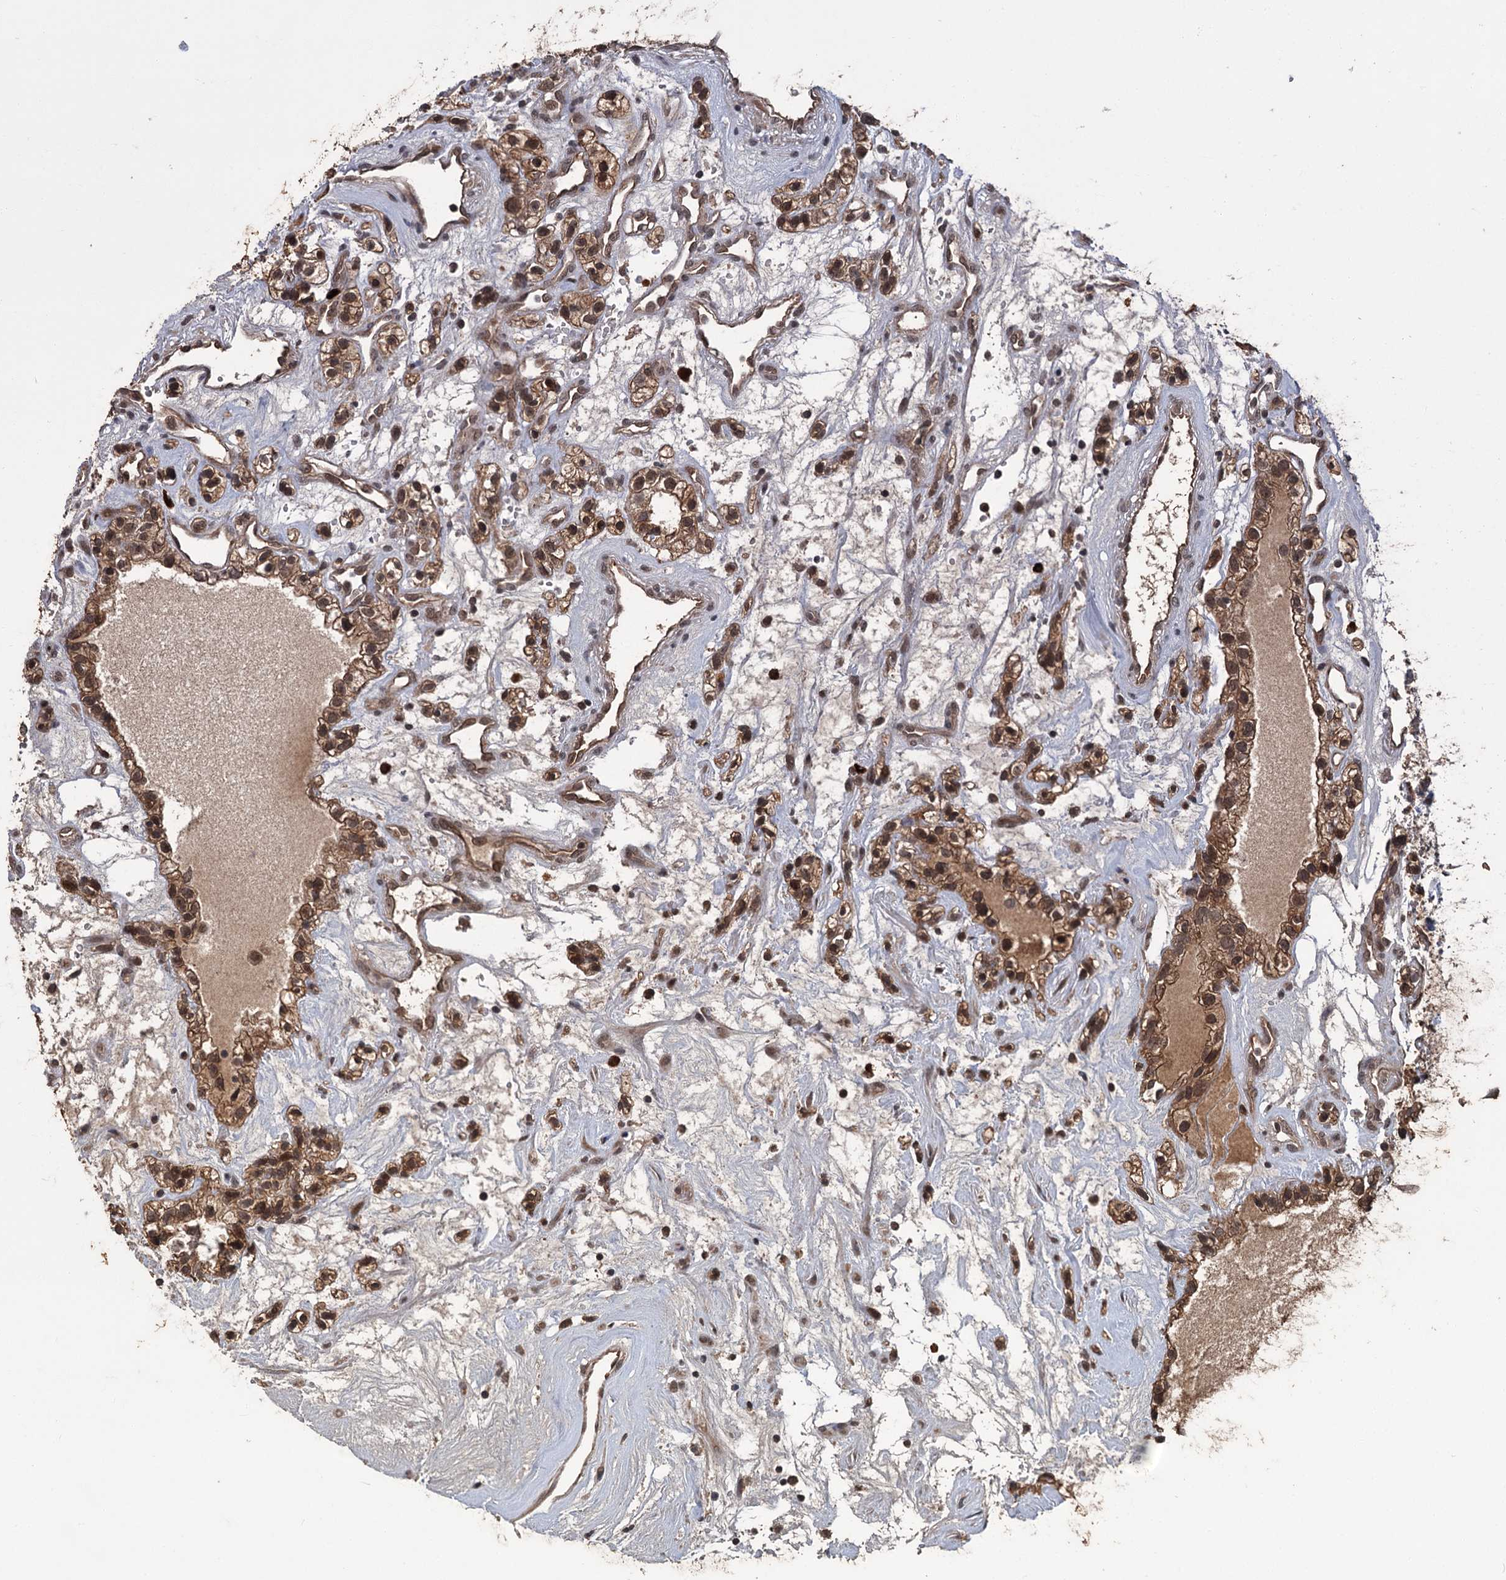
{"staining": {"intensity": "moderate", "quantity": ">75%", "location": "cytoplasmic/membranous,nuclear"}, "tissue": "renal cancer", "cell_type": "Tumor cells", "image_type": "cancer", "snomed": [{"axis": "morphology", "description": "Adenocarcinoma, NOS"}, {"axis": "topography", "description": "Kidney"}], "caption": "The micrograph demonstrates immunohistochemical staining of renal cancer. There is moderate cytoplasmic/membranous and nuclear expression is appreciated in approximately >75% of tumor cells.", "gene": "KANSL2", "patient": {"sex": "female", "age": 57}}